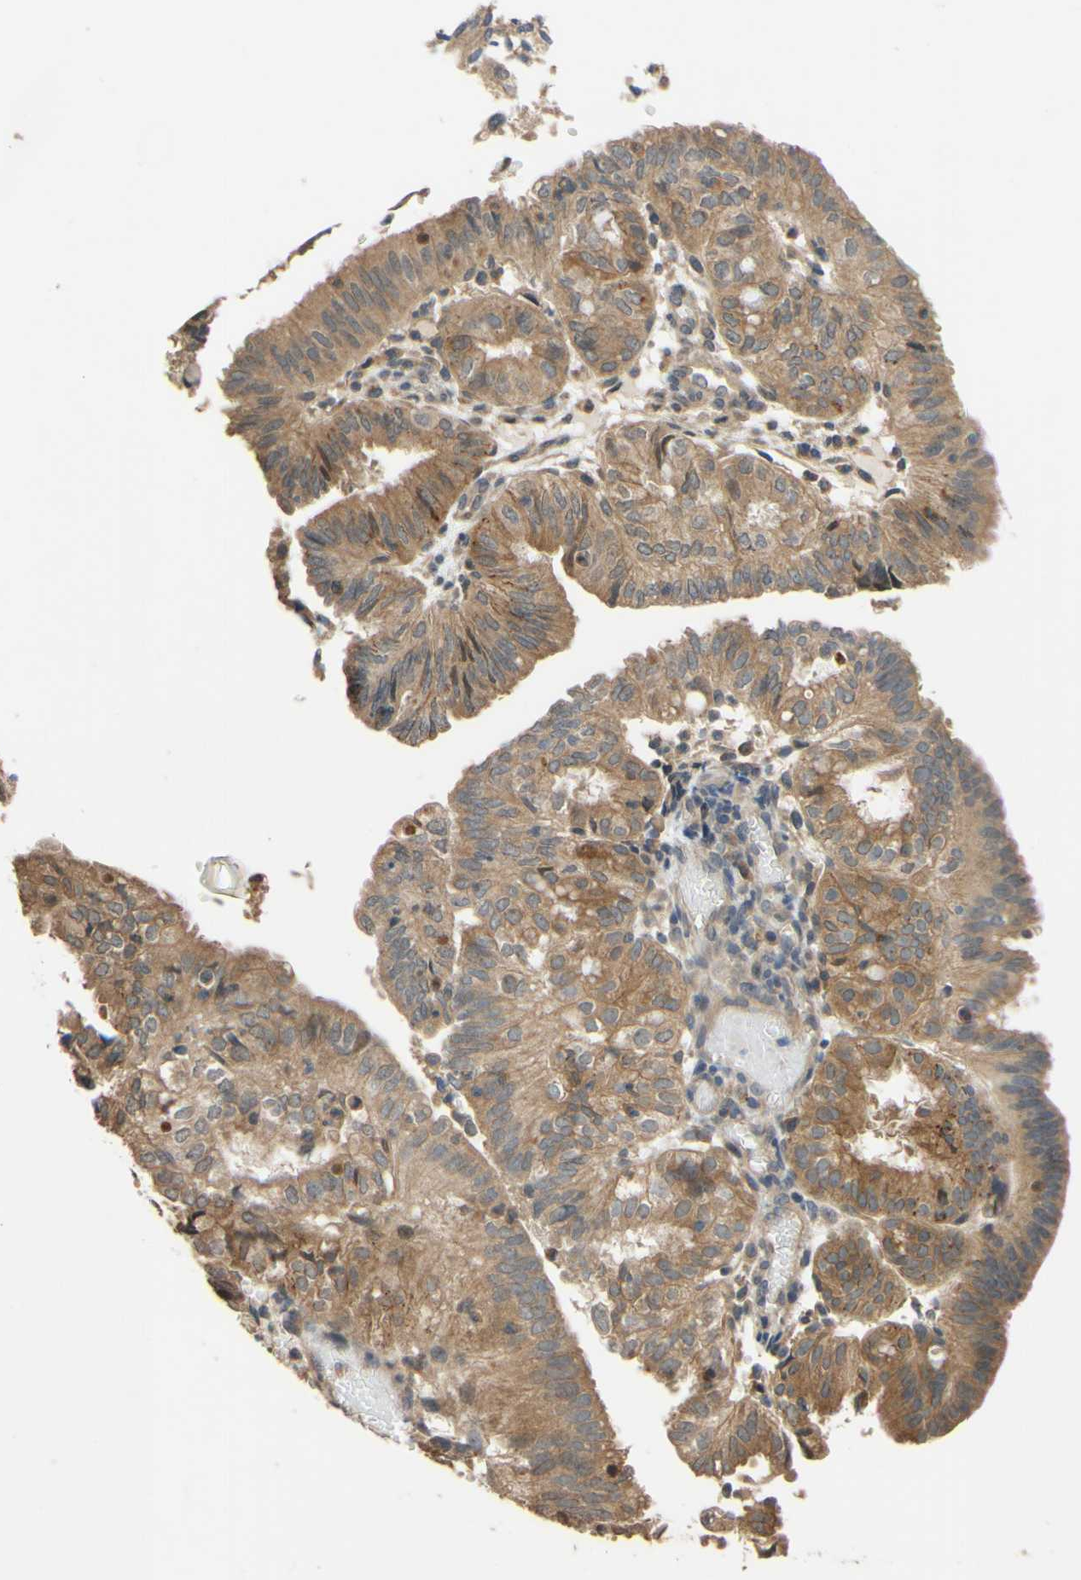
{"staining": {"intensity": "moderate", "quantity": ">75%", "location": "cytoplasmic/membranous"}, "tissue": "endometrial cancer", "cell_type": "Tumor cells", "image_type": "cancer", "snomed": [{"axis": "morphology", "description": "Adenocarcinoma, NOS"}, {"axis": "topography", "description": "Uterus"}], "caption": "Moderate cytoplasmic/membranous protein staining is present in approximately >75% of tumor cells in endometrial cancer (adenocarcinoma).", "gene": "SMIM19", "patient": {"sex": "female", "age": 60}}